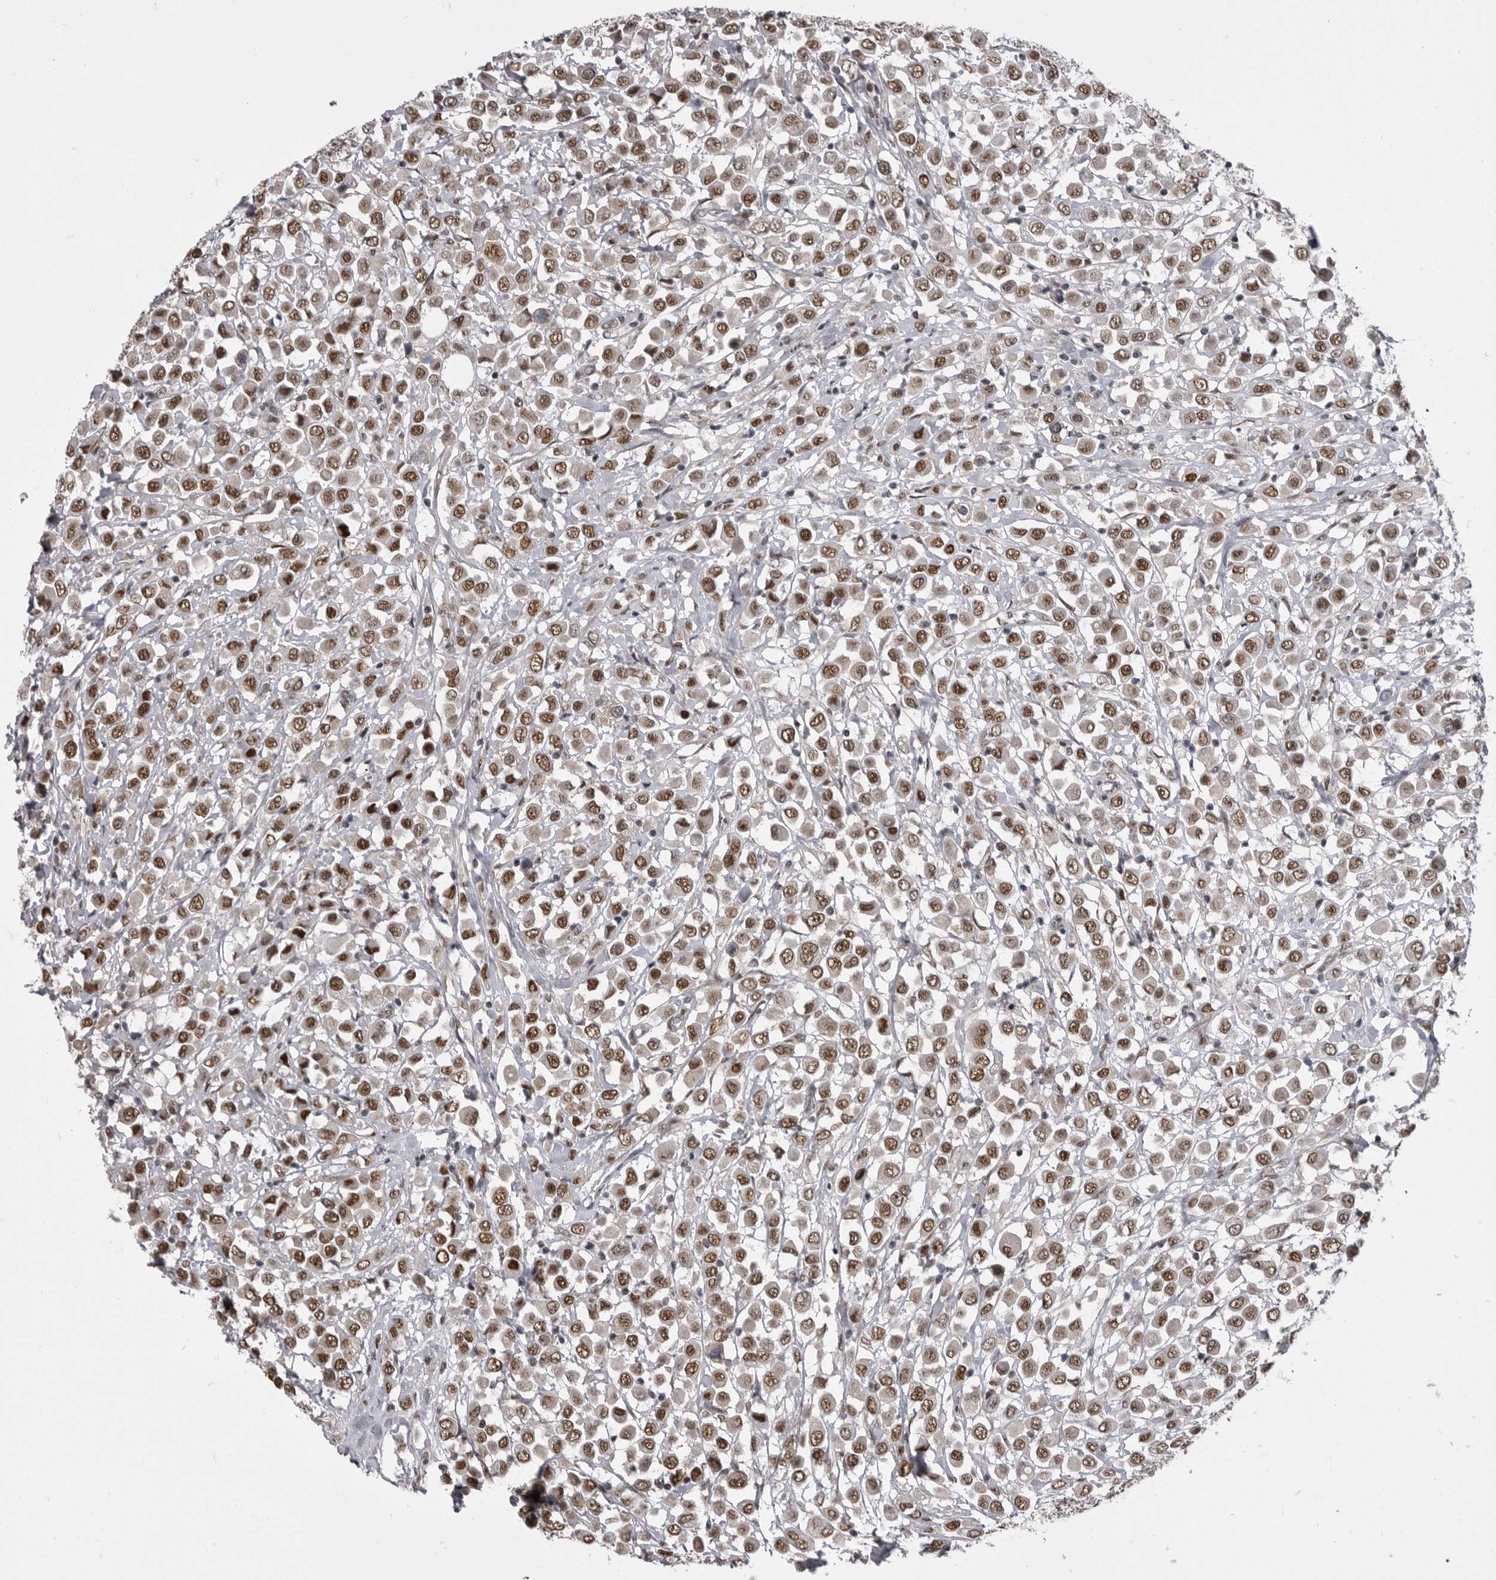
{"staining": {"intensity": "strong", "quantity": ">75%", "location": "nuclear"}, "tissue": "breast cancer", "cell_type": "Tumor cells", "image_type": "cancer", "snomed": [{"axis": "morphology", "description": "Duct carcinoma"}, {"axis": "topography", "description": "Breast"}], "caption": "Breast cancer (intraductal carcinoma) tissue exhibits strong nuclear staining in approximately >75% of tumor cells, visualized by immunohistochemistry.", "gene": "MEPCE", "patient": {"sex": "female", "age": 61}}